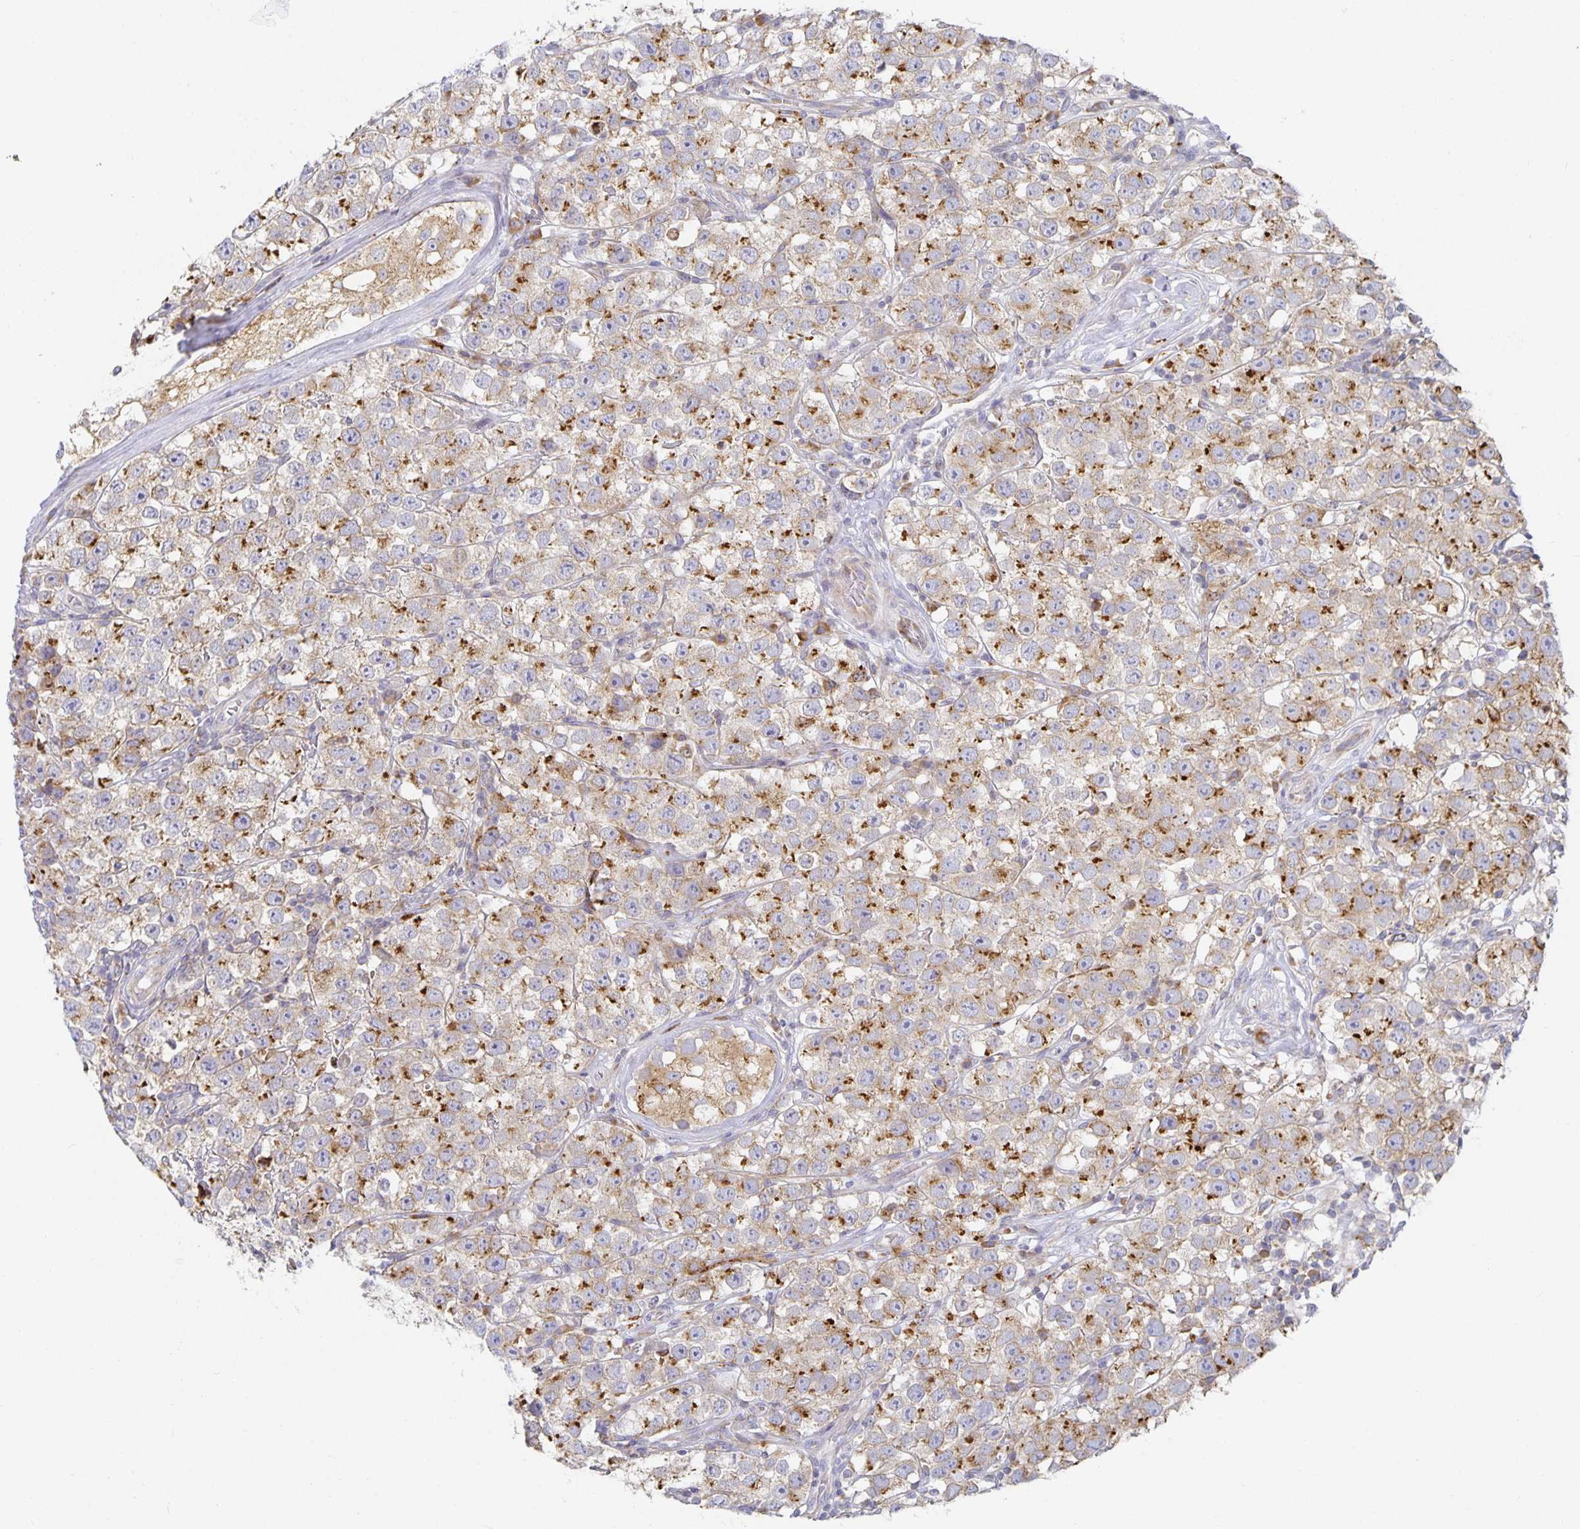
{"staining": {"intensity": "moderate", "quantity": ">75%", "location": "cytoplasmic/membranous"}, "tissue": "testis cancer", "cell_type": "Tumor cells", "image_type": "cancer", "snomed": [{"axis": "morphology", "description": "Seminoma, NOS"}, {"axis": "topography", "description": "Testis"}], "caption": "Immunohistochemistry staining of testis seminoma, which displays medium levels of moderate cytoplasmic/membranous positivity in about >75% of tumor cells indicating moderate cytoplasmic/membranous protein staining. The staining was performed using DAB (brown) for protein detection and nuclei were counterstained in hematoxylin (blue).", "gene": "NOMO1", "patient": {"sex": "male", "age": 34}}